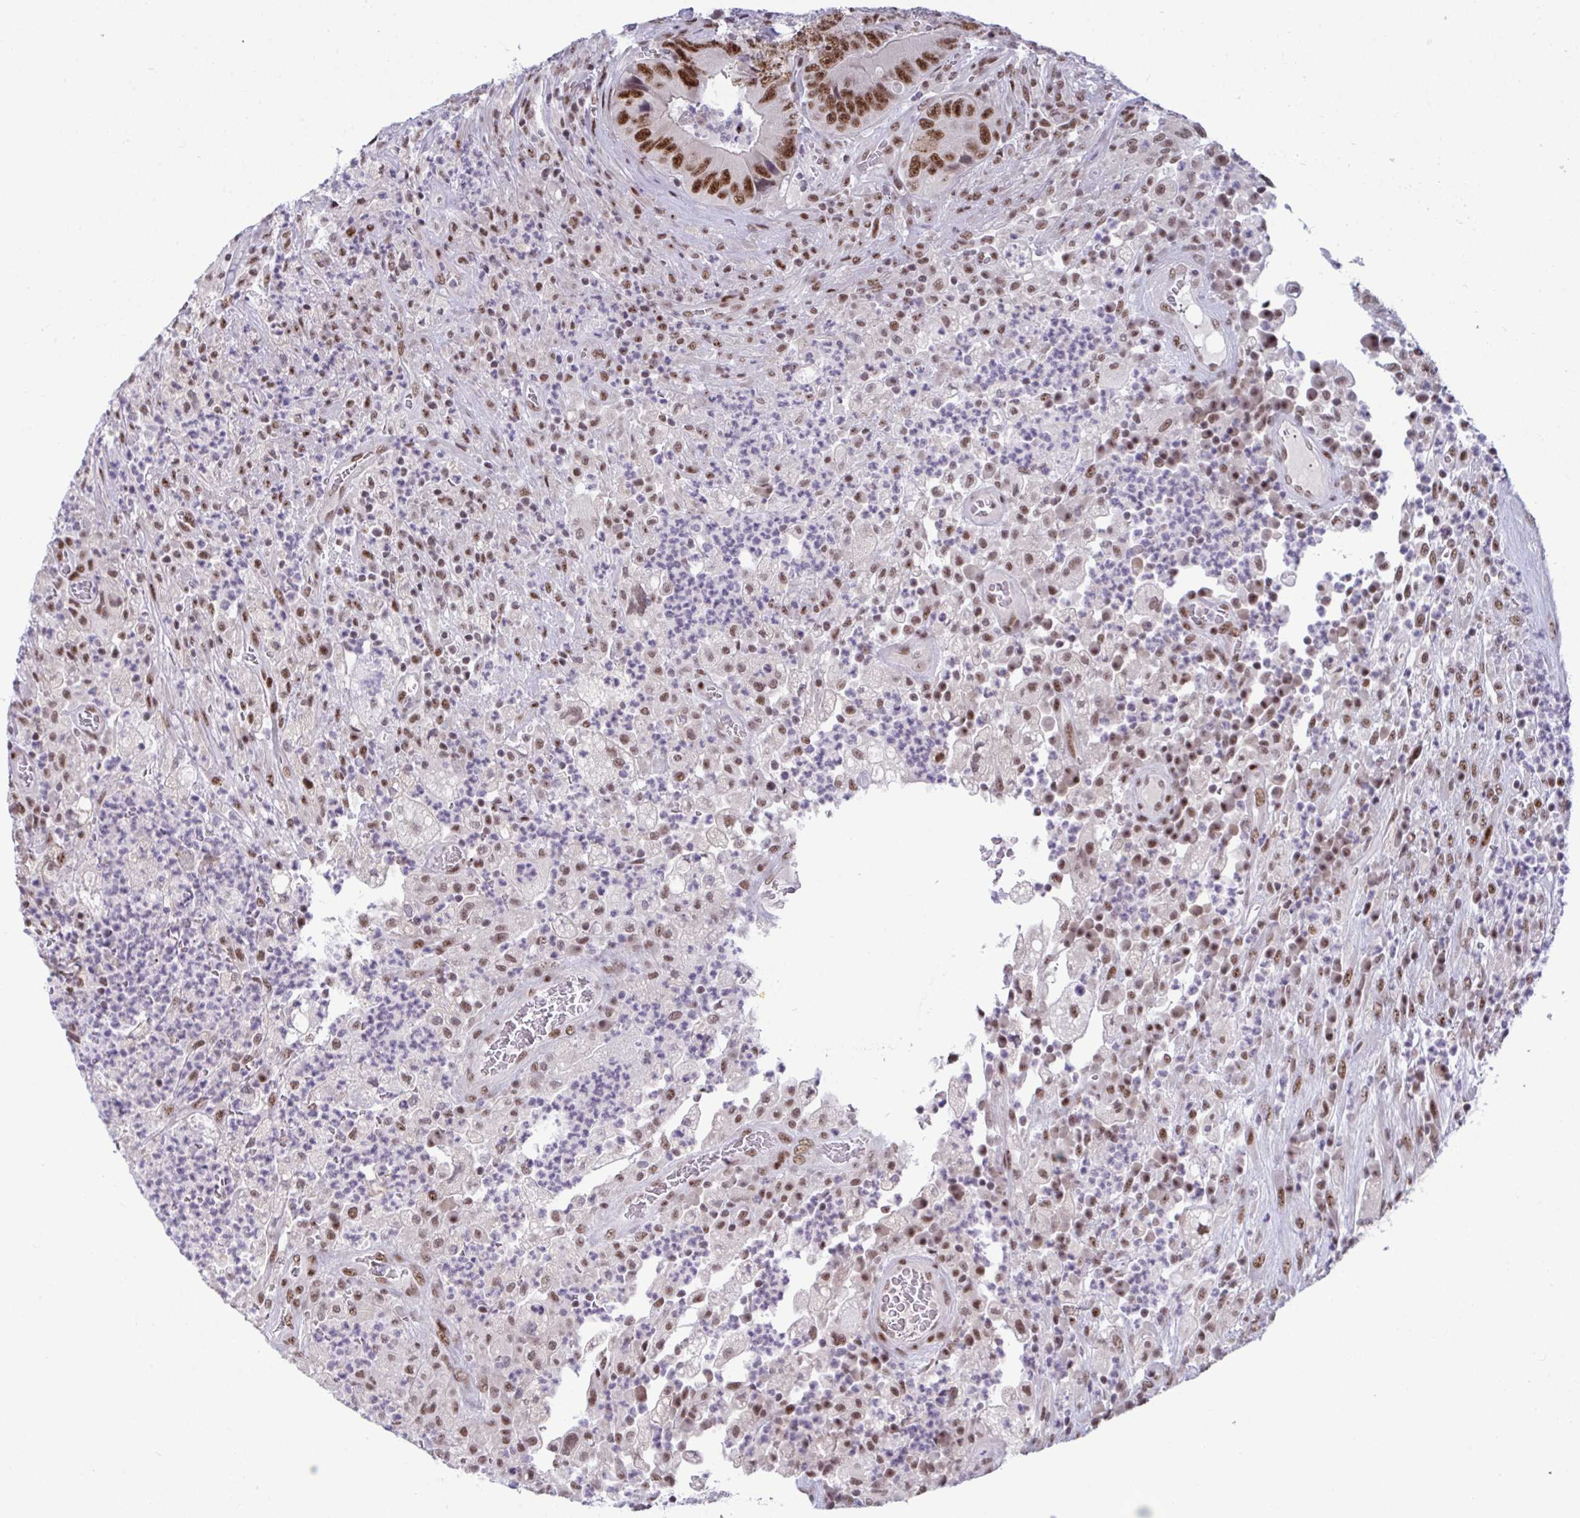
{"staining": {"intensity": "moderate", "quantity": ">75%", "location": "nuclear"}, "tissue": "colorectal cancer", "cell_type": "Tumor cells", "image_type": "cancer", "snomed": [{"axis": "morphology", "description": "Adenocarcinoma, NOS"}, {"axis": "topography", "description": "Colon"}], "caption": "Colorectal adenocarcinoma tissue displays moderate nuclear expression in approximately >75% of tumor cells, visualized by immunohistochemistry.", "gene": "WBP11", "patient": {"sex": "female", "age": 86}}